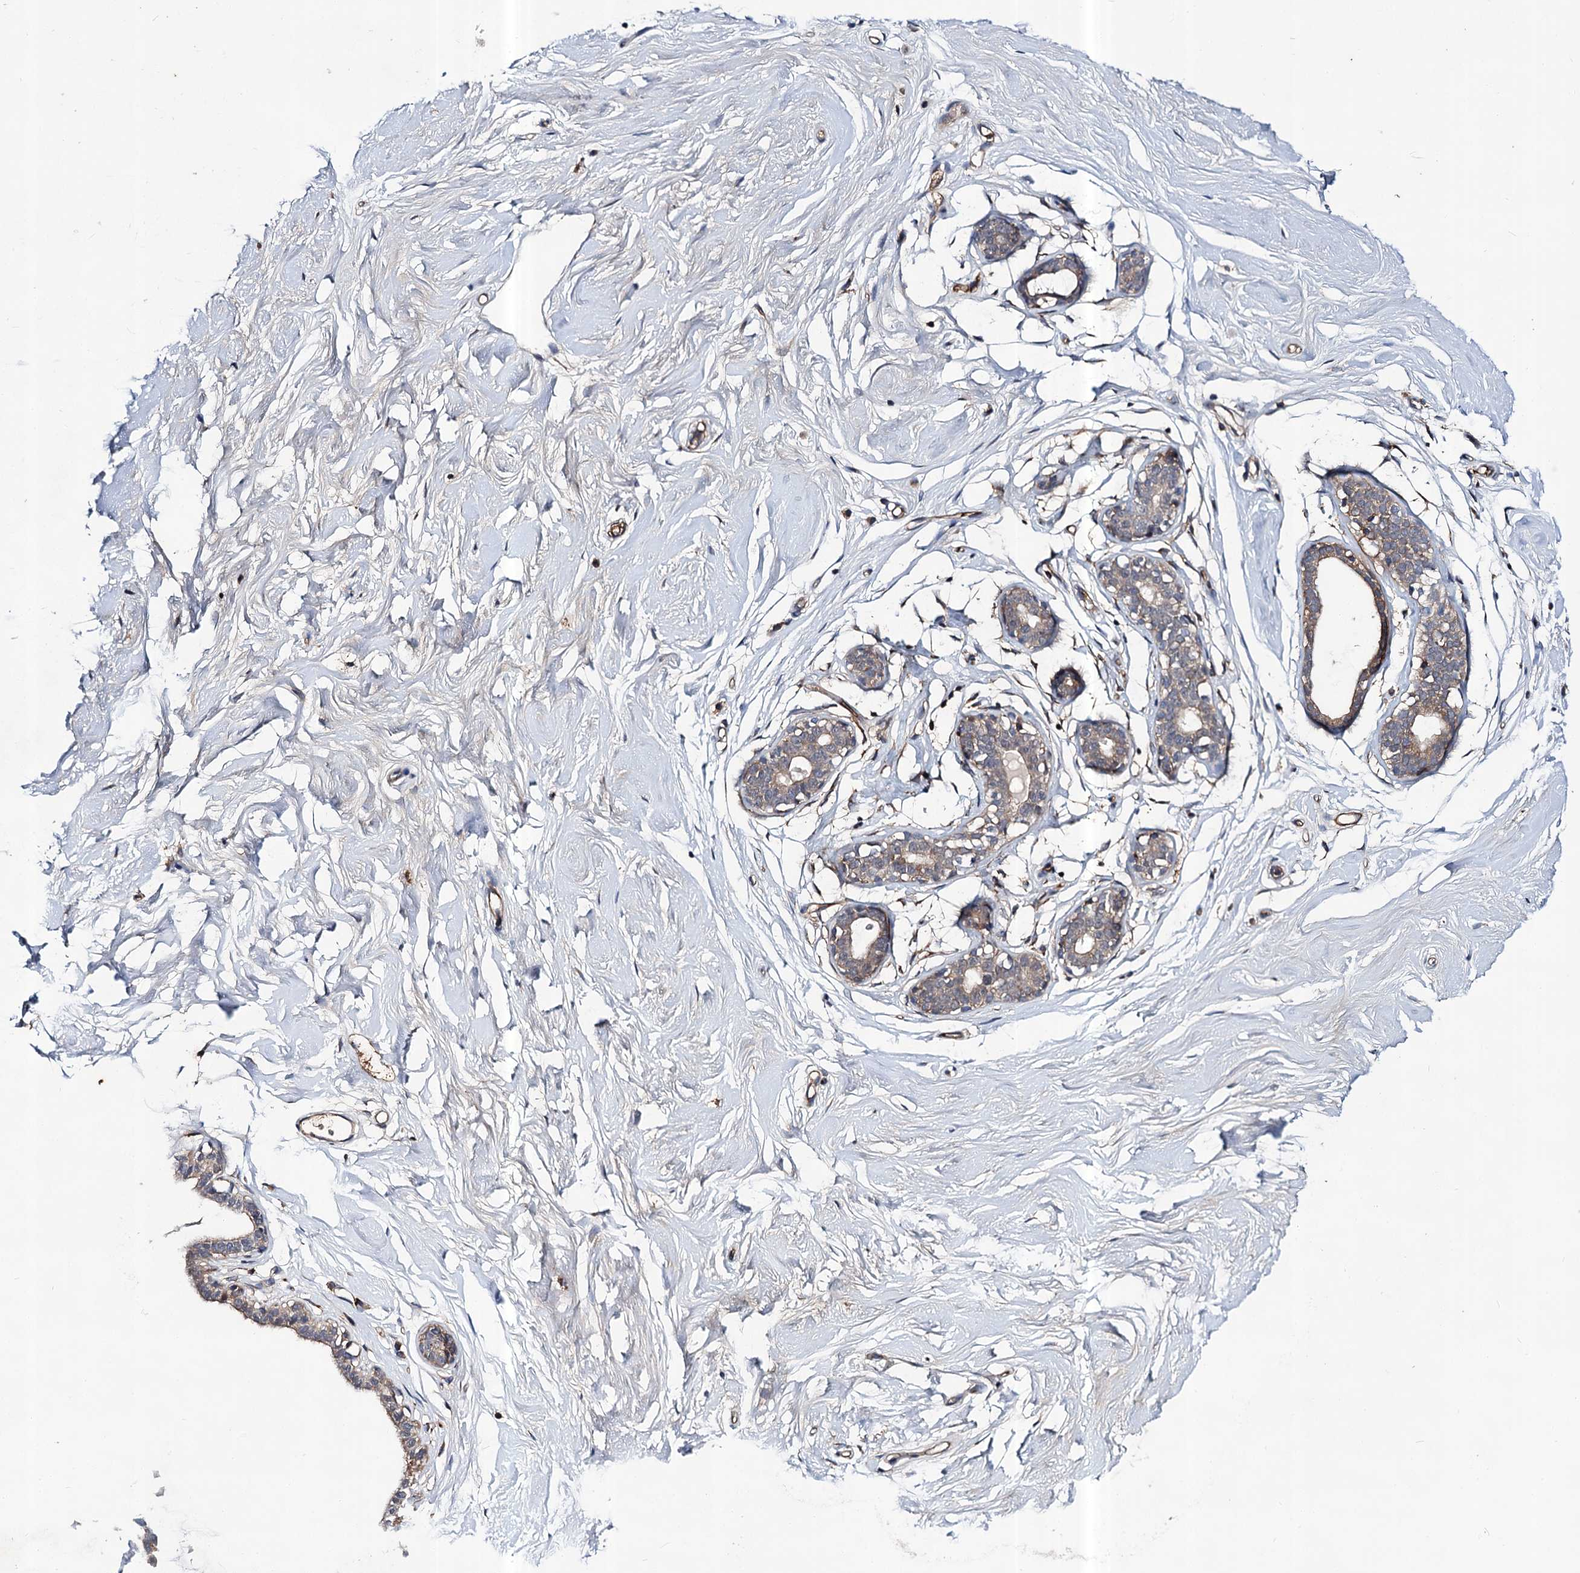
{"staining": {"intensity": "negative", "quantity": "none", "location": "none"}, "tissue": "breast", "cell_type": "Adipocytes", "image_type": "normal", "snomed": [{"axis": "morphology", "description": "Normal tissue, NOS"}, {"axis": "morphology", "description": "Adenoma, NOS"}, {"axis": "topography", "description": "Breast"}], "caption": "An immunohistochemistry (IHC) image of benign breast is shown. There is no staining in adipocytes of breast. Nuclei are stained in blue.", "gene": "ABLIM1", "patient": {"sex": "female", "age": 23}}